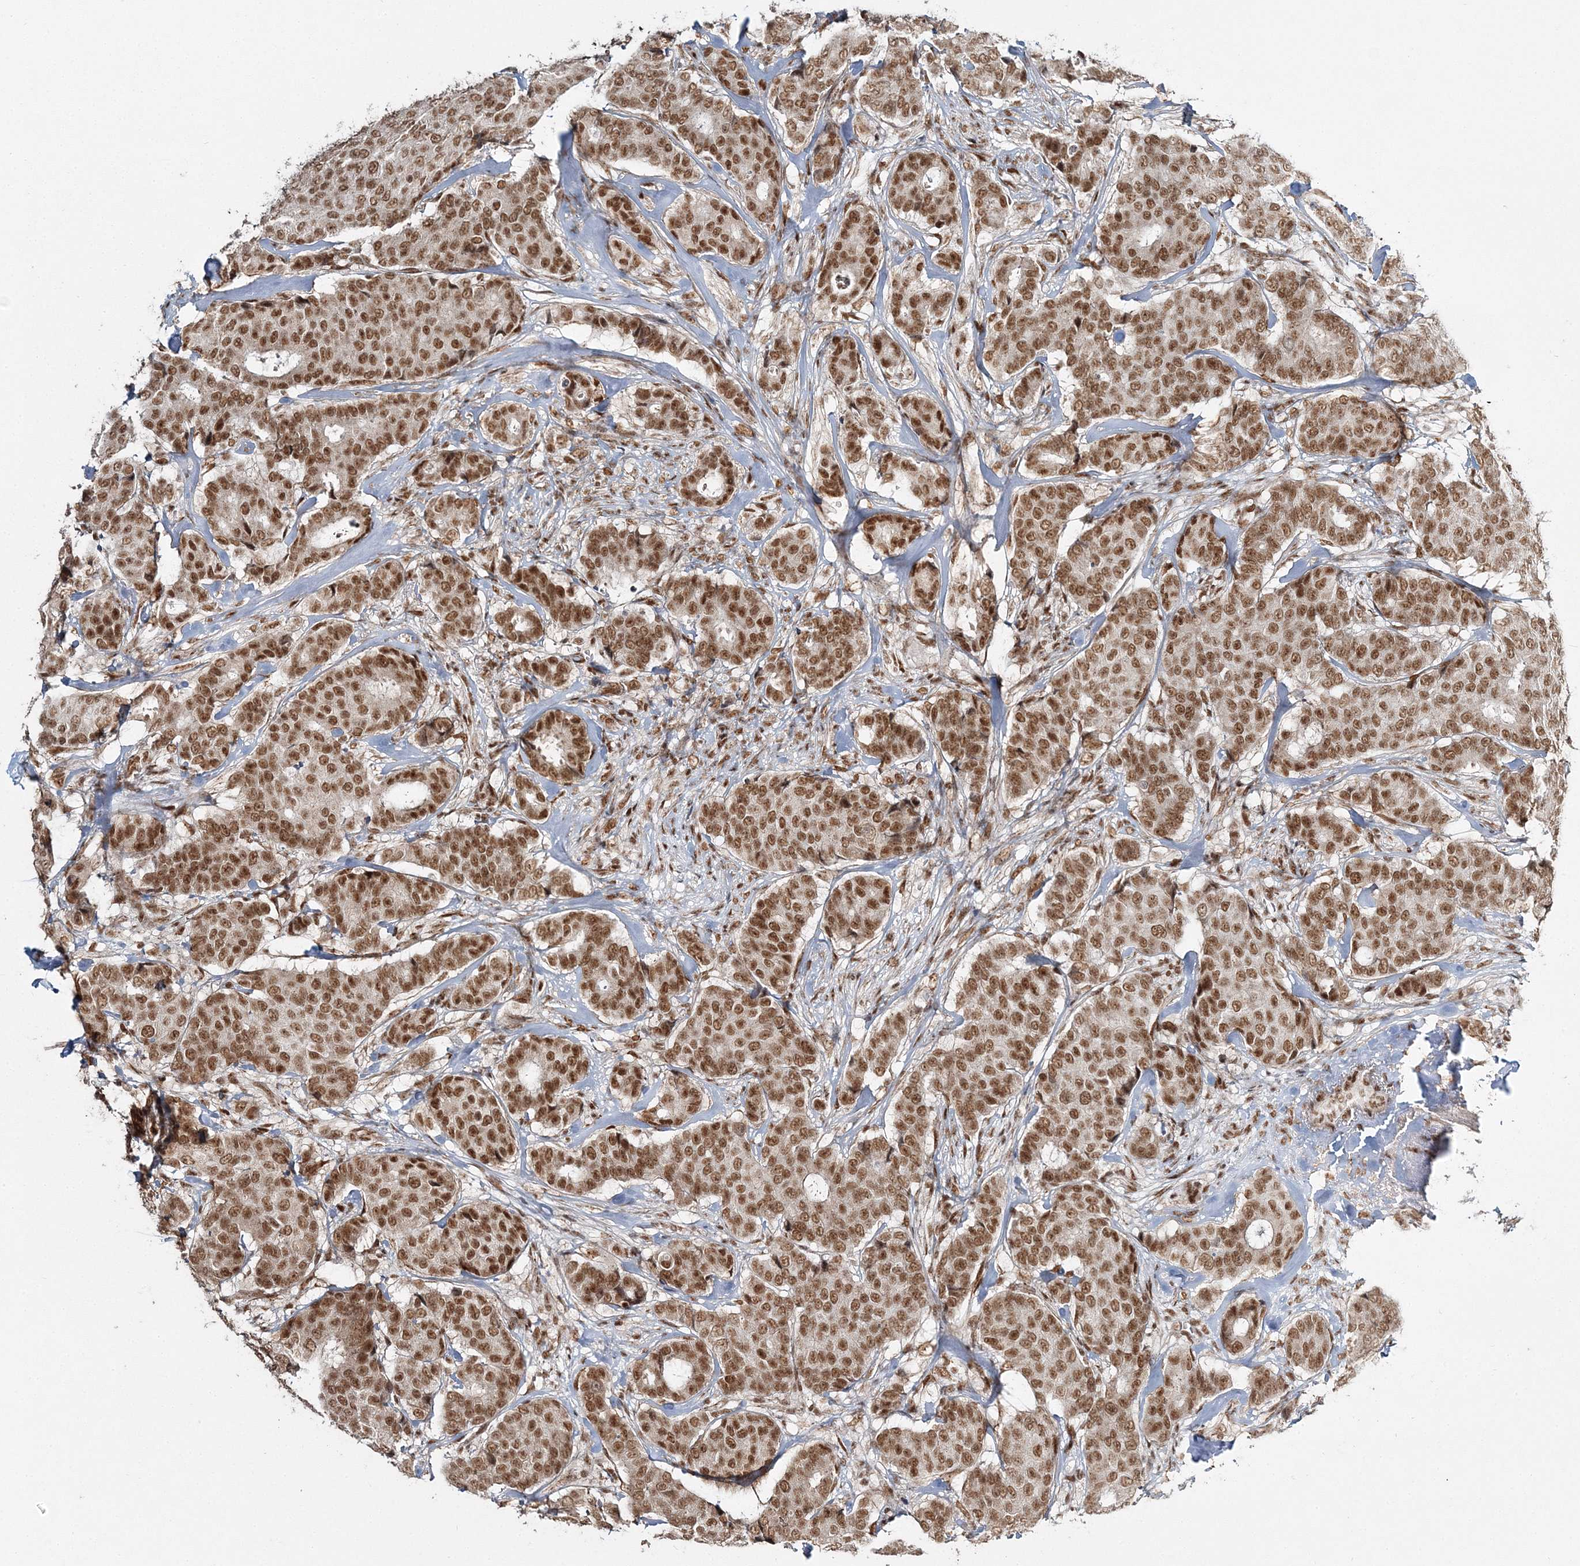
{"staining": {"intensity": "moderate", "quantity": ">75%", "location": "nuclear"}, "tissue": "breast cancer", "cell_type": "Tumor cells", "image_type": "cancer", "snomed": [{"axis": "morphology", "description": "Duct carcinoma"}, {"axis": "topography", "description": "Breast"}], "caption": "IHC photomicrograph of human infiltrating ductal carcinoma (breast) stained for a protein (brown), which reveals medium levels of moderate nuclear expression in about >75% of tumor cells.", "gene": "QRICH1", "patient": {"sex": "female", "age": 75}}